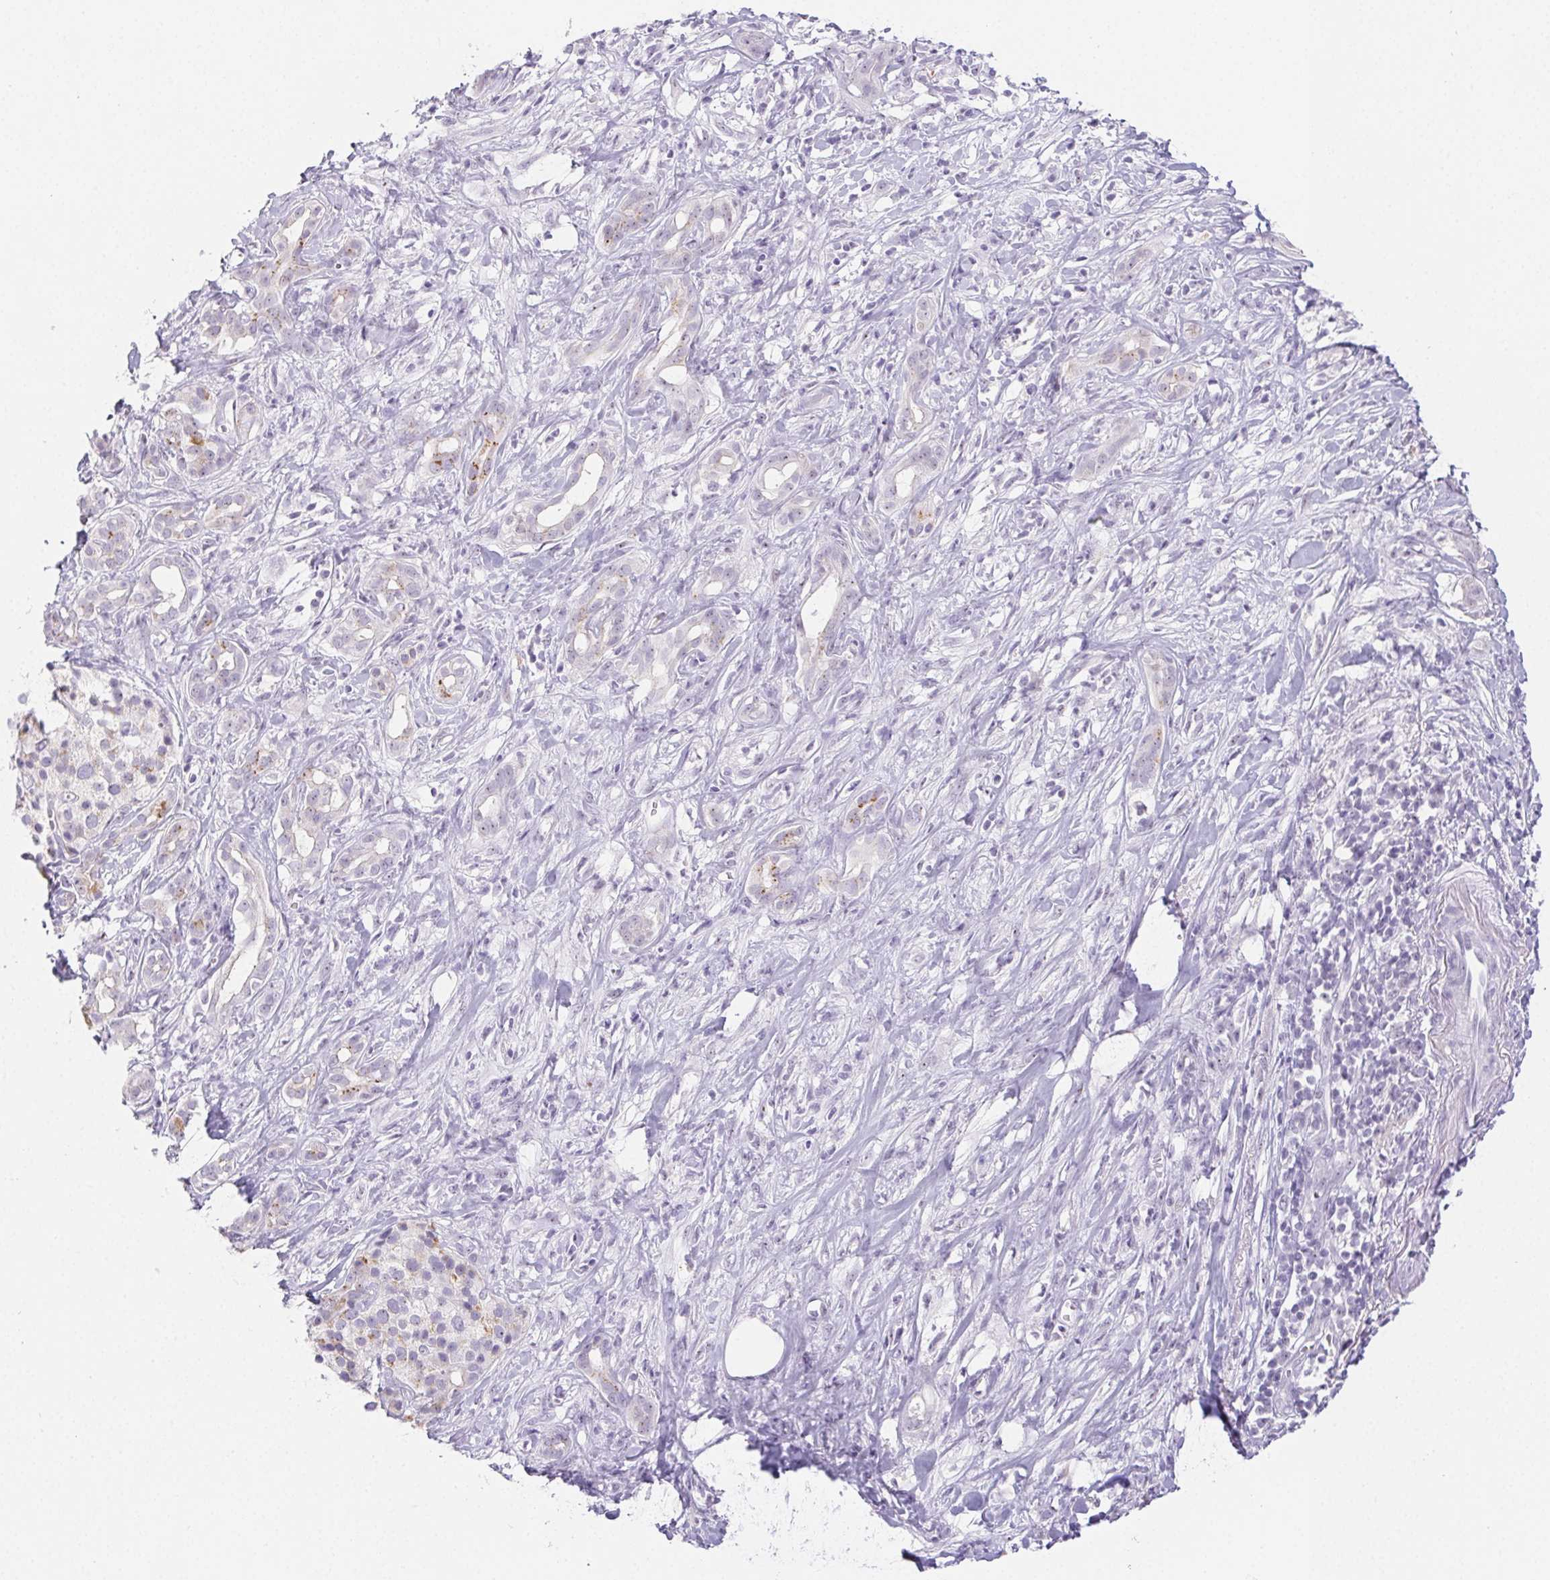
{"staining": {"intensity": "moderate", "quantity": "<25%", "location": "cytoplasmic/membranous"}, "tissue": "pancreatic cancer", "cell_type": "Tumor cells", "image_type": "cancer", "snomed": [{"axis": "morphology", "description": "Adenocarcinoma, NOS"}, {"axis": "topography", "description": "Pancreas"}], "caption": "Tumor cells display low levels of moderate cytoplasmic/membranous expression in about <25% of cells in pancreatic adenocarcinoma. Nuclei are stained in blue.", "gene": "ST8SIA3", "patient": {"sex": "male", "age": 61}}